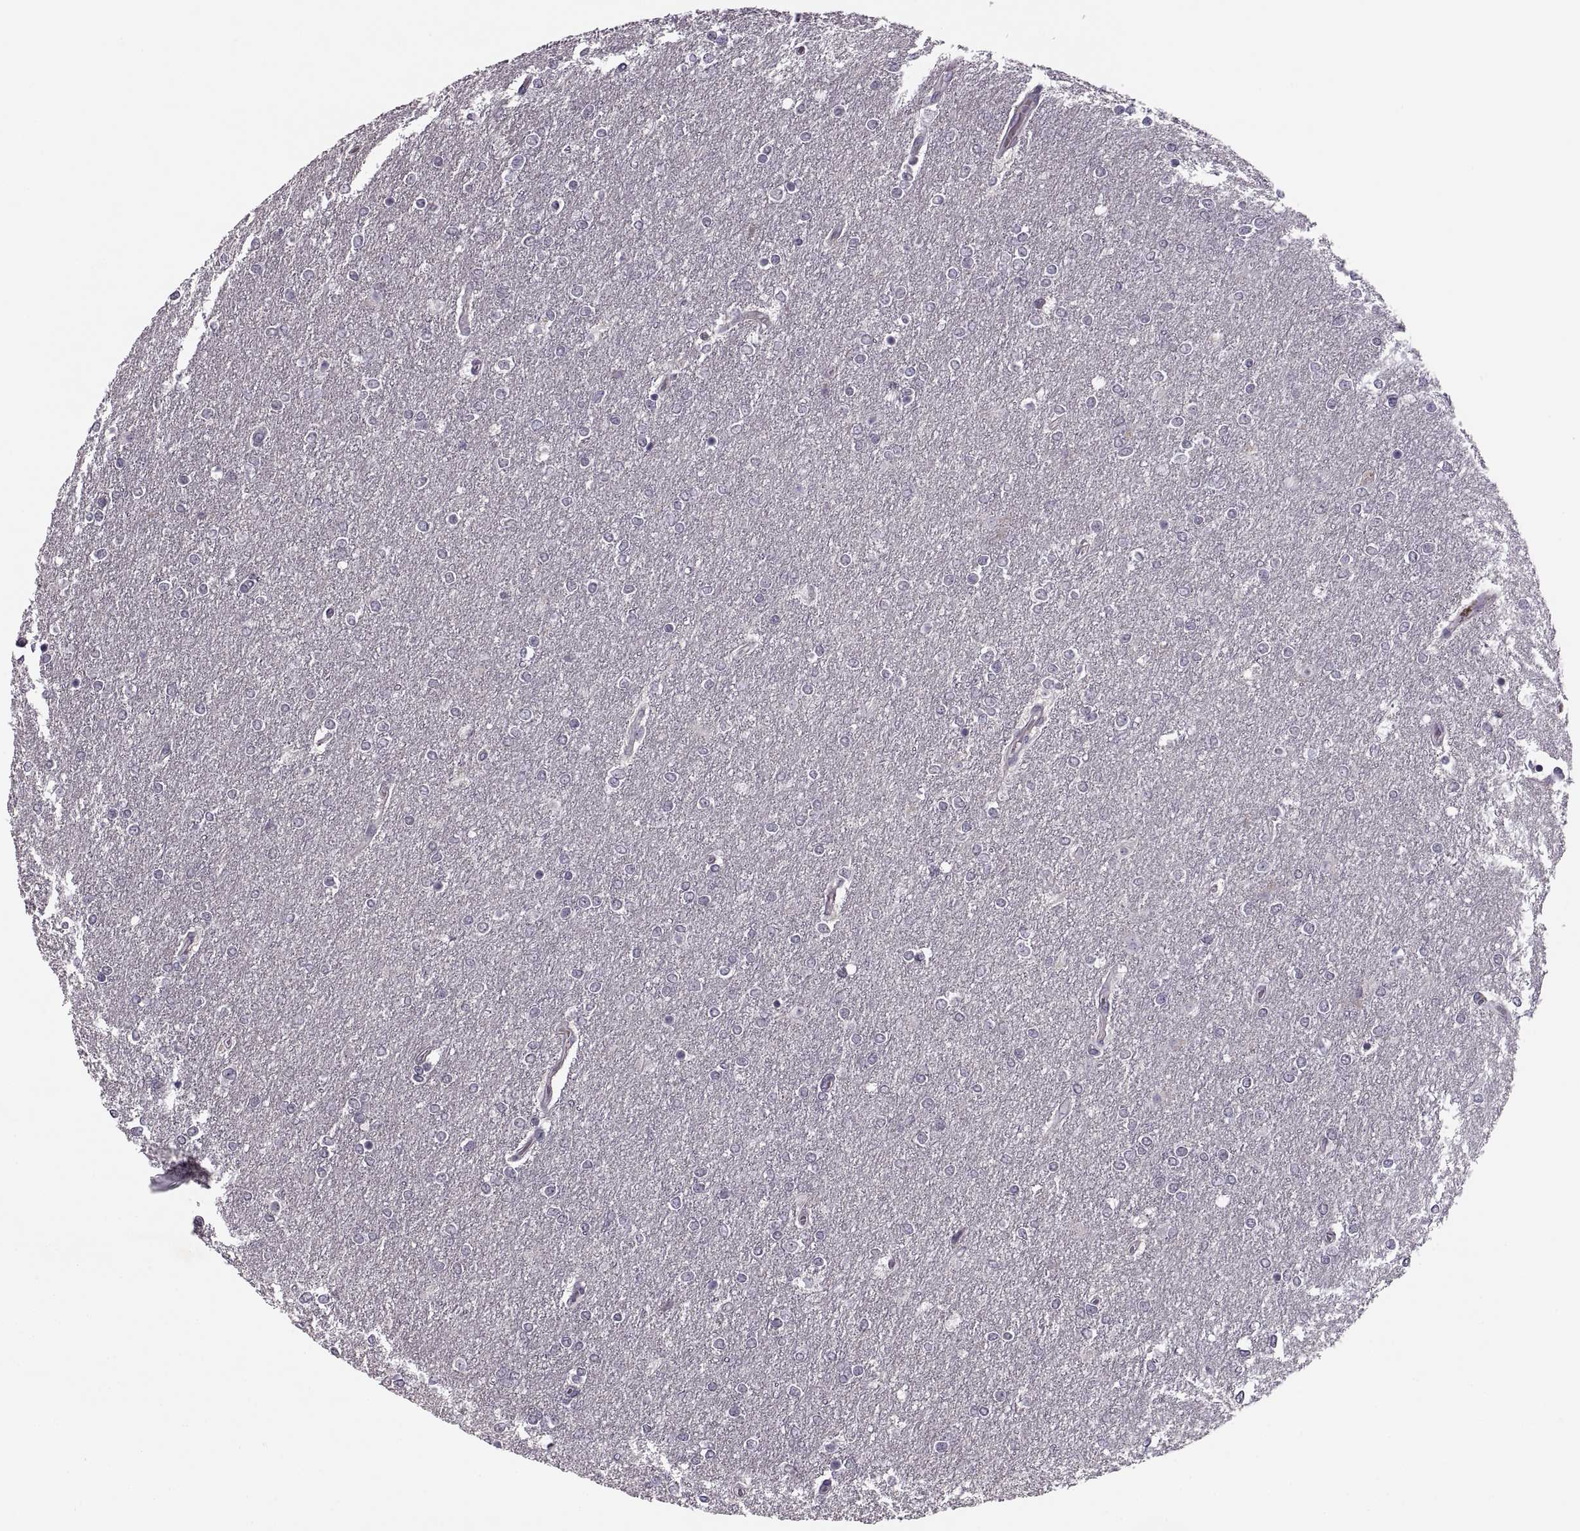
{"staining": {"intensity": "negative", "quantity": "none", "location": "none"}, "tissue": "glioma", "cell_type": "Tumor cells", "image_type": "cancer", "snomed": [{"axis": "morphology", "description": "Glioma, malignant, High grade"}, {"axis": "topography", "description": "Brain"}], "caption": "Photomicrograph shows no significant protein staining in tumor cells of glioma.", "gene": "CACNA1F", "patient": {"sex": "female", "age": 61}}